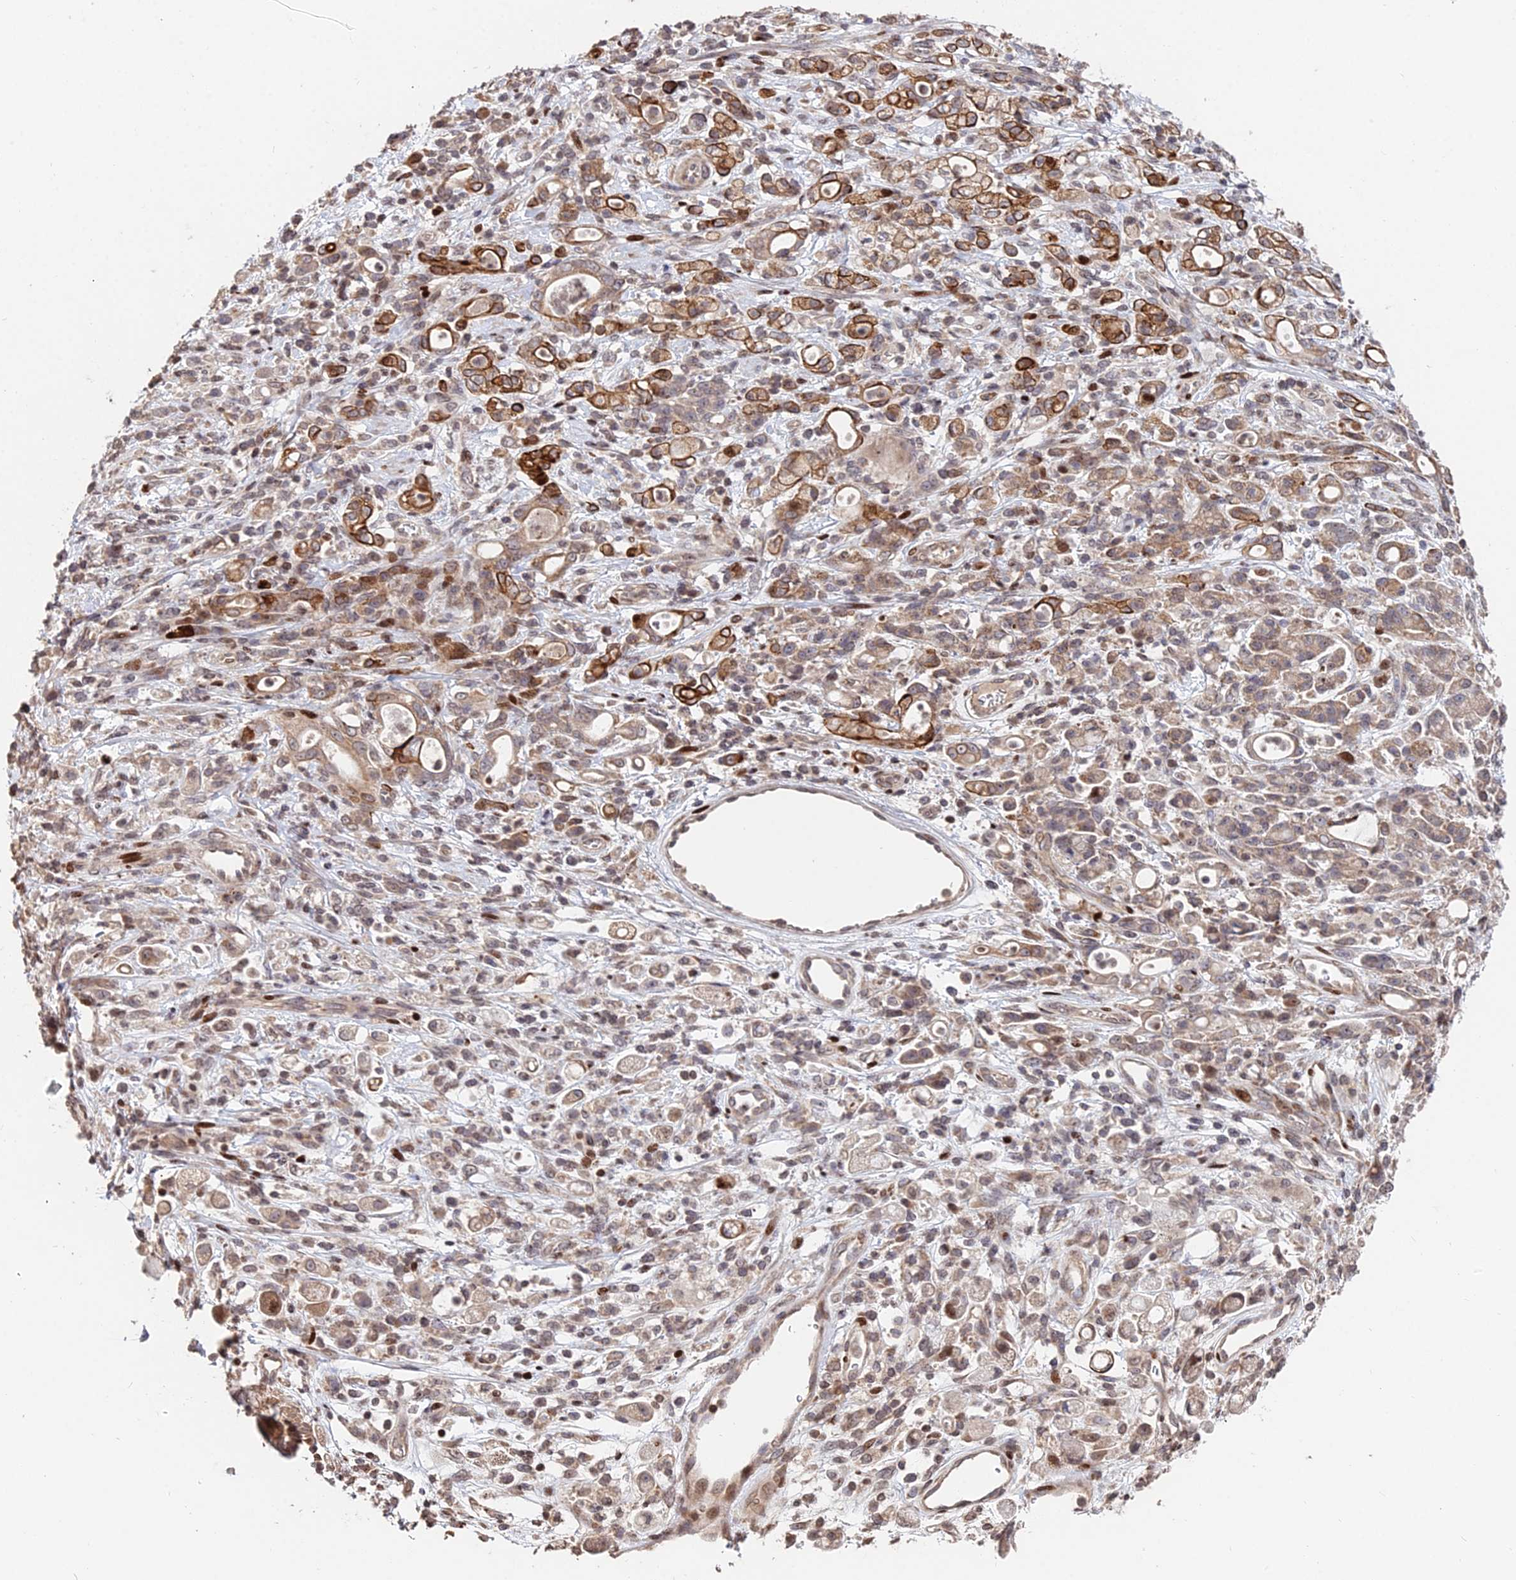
{"staining": {"intensity": "strong", "quantity": "25%-75%", "location": "cytoplasmic/membranous"}, "tissue": "stomach cancer", "cell_type": "Tumor cells", "image_type": "cancer", "snomed": [{"axis": "morphology", "description": "Adenocarcinoma, NOS"}, {"axis": "topography", "description": "Stomach"}], "caption": "Immunohistochemistry (IHC) of adenocarcinoma (stomach) reveals high levels of strong cytoplasmic/membranous positivity in about 25%-75% of tumor cells.", "gene": "RBMS2", "patient": {"sex": "female", "age": 60}}